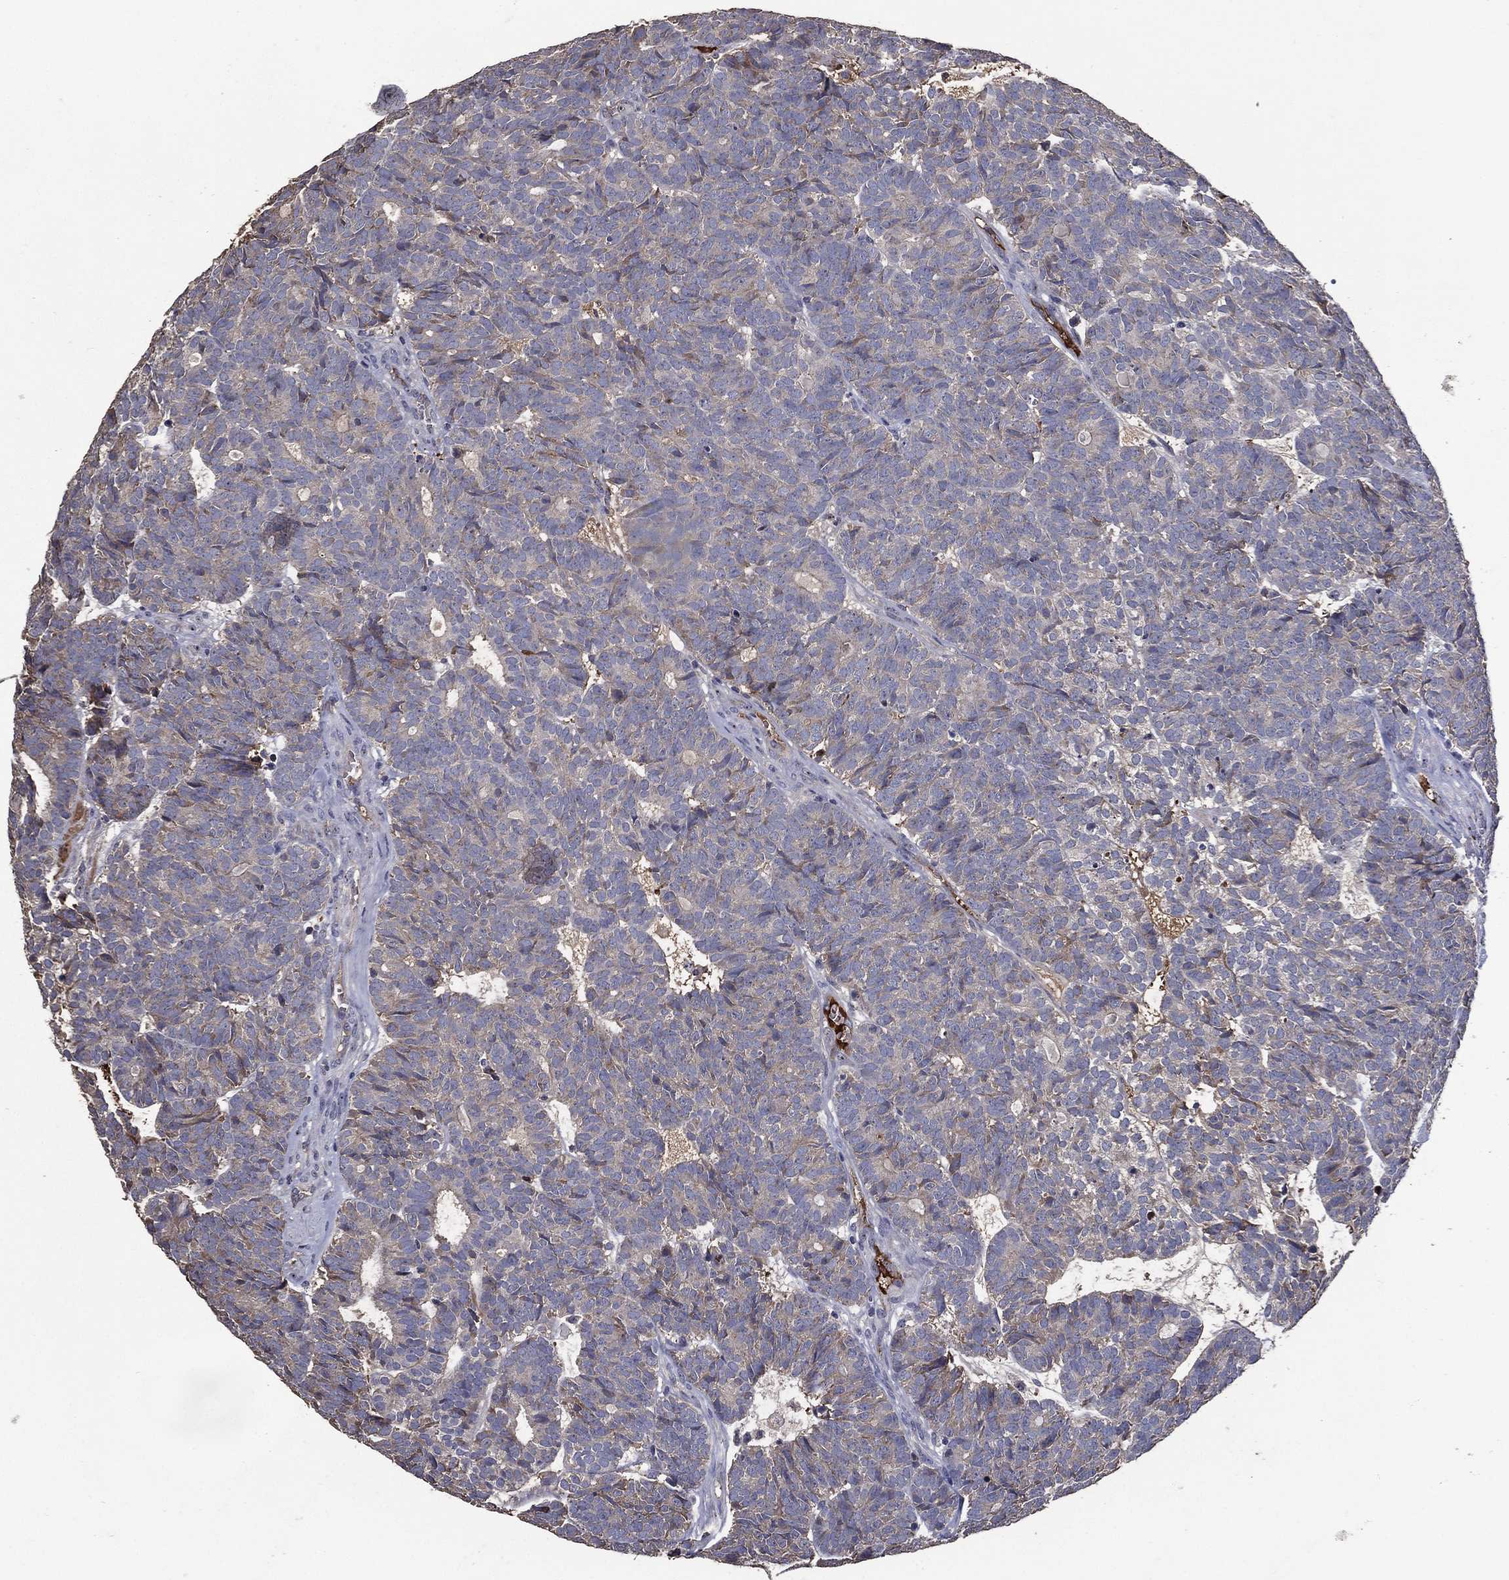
{"staining": {"intensity": "negative", "quantity": "none", "location": "none"}, "tissue": "head and neck cancer", "cell_type": "Tumor cells", "image_type": "cancer", "snomed": [{"axis": "morphology", "description": "Adenocarcinoma, NOS"}, {"axis": "topography", "description": "Head-Neck"}], "caption": "This is an immunohistochemistry micrograph of human head and neck cancer. There is no expression in tumor cells.", "gene": "EFNA1", "patient": {"sex": "female", "age": 81}}